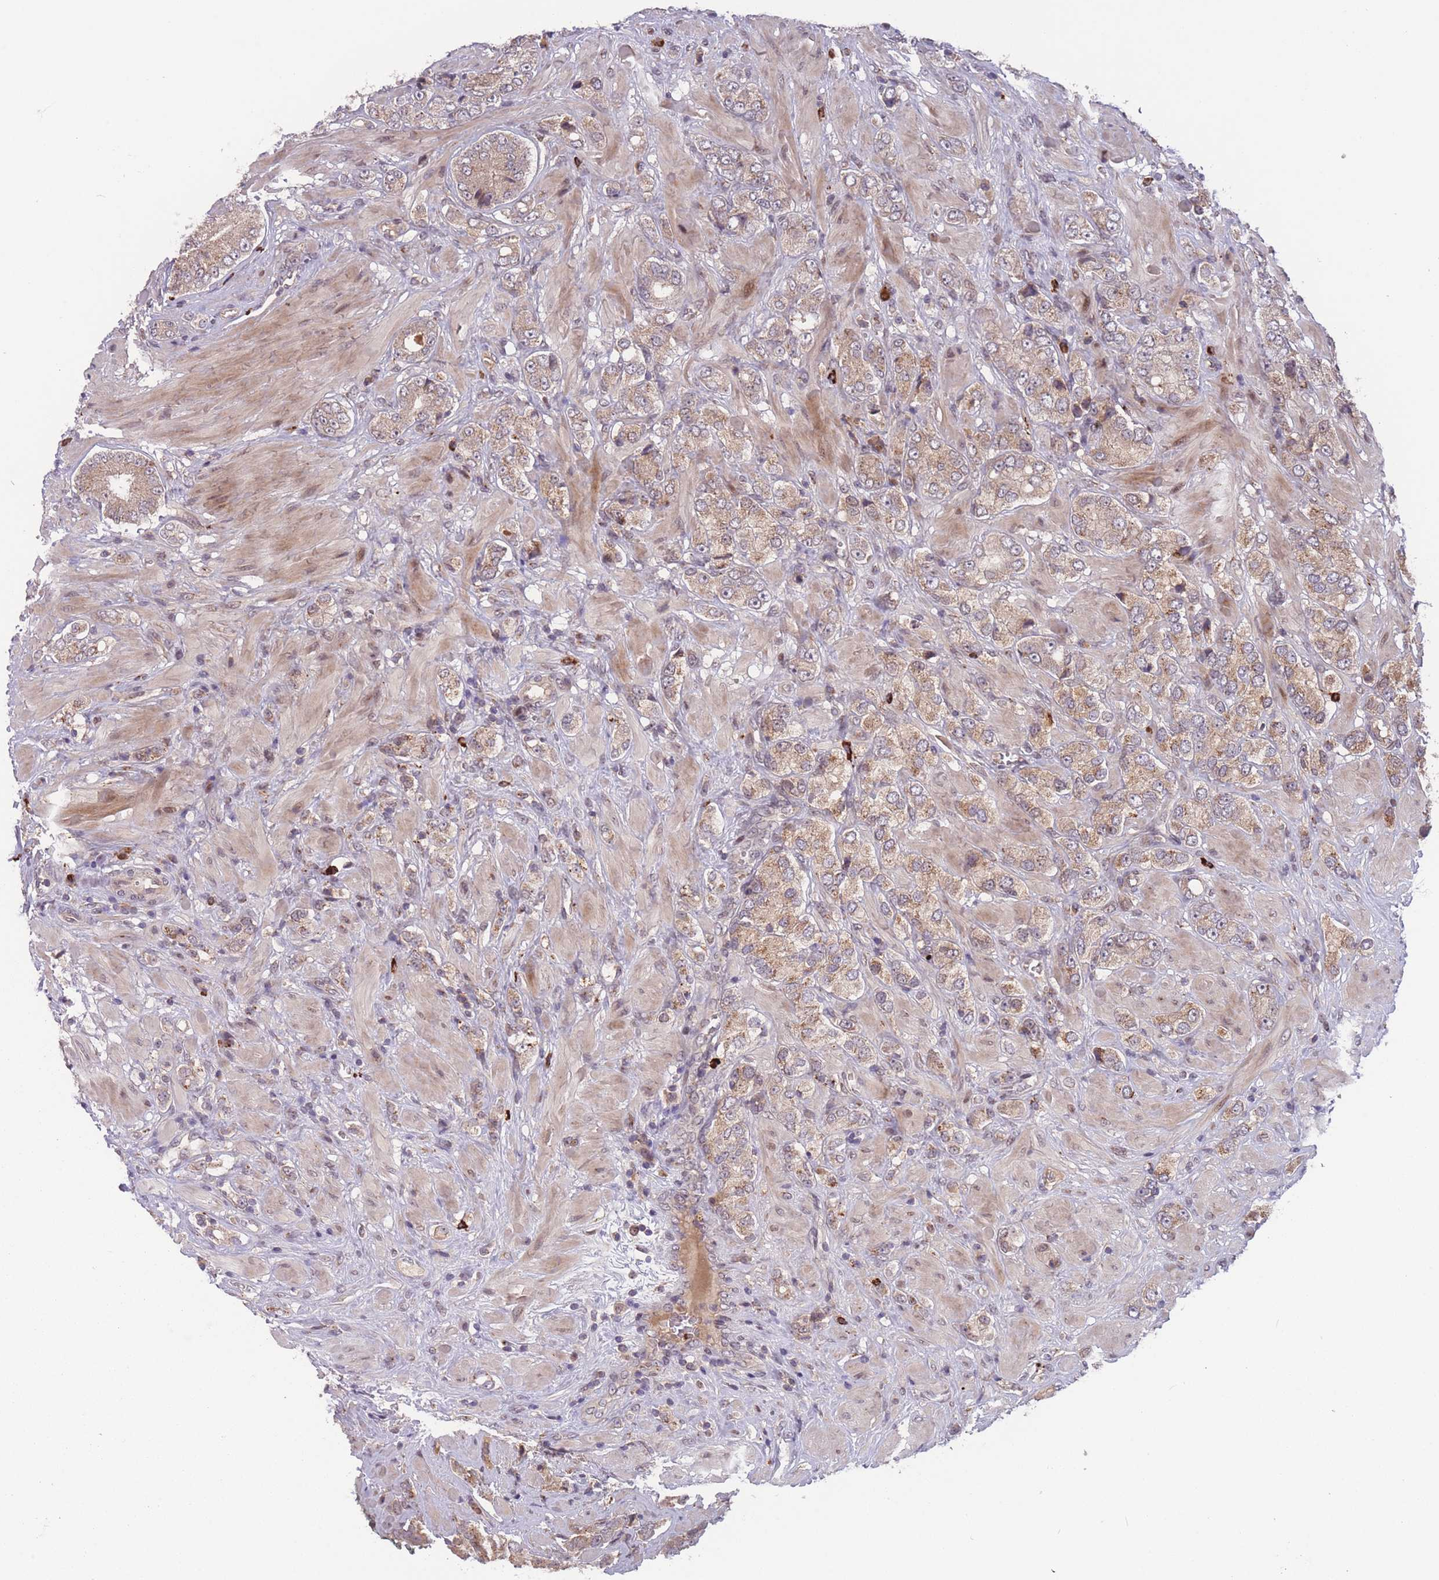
{"staining": {"intensity": "moderate", "quantity": "25%-75%", "location": "cytoplasmic/membranous"}, "tissue": "prostate cancer", "cell_type": "Tumor cells", "image_type": "cancer", "snomed": [{"axis": "morphology", "description": "Adenocarcinoma, High grade"}, {"axis": "topography", "description": "Prostate and seminal vesicle, NOS"}], "caption": "Immunohistochemistry (DAB (3,3'-diaminobenzidine)) staining of high-grade adenocarcinoma (prostate) shows moderate cytoplasmic/membranous protein expression in approximately 25%-75% of tumor cells.", "gene": "SECTM1", "patient": {"sex": "male", "age": 64}}